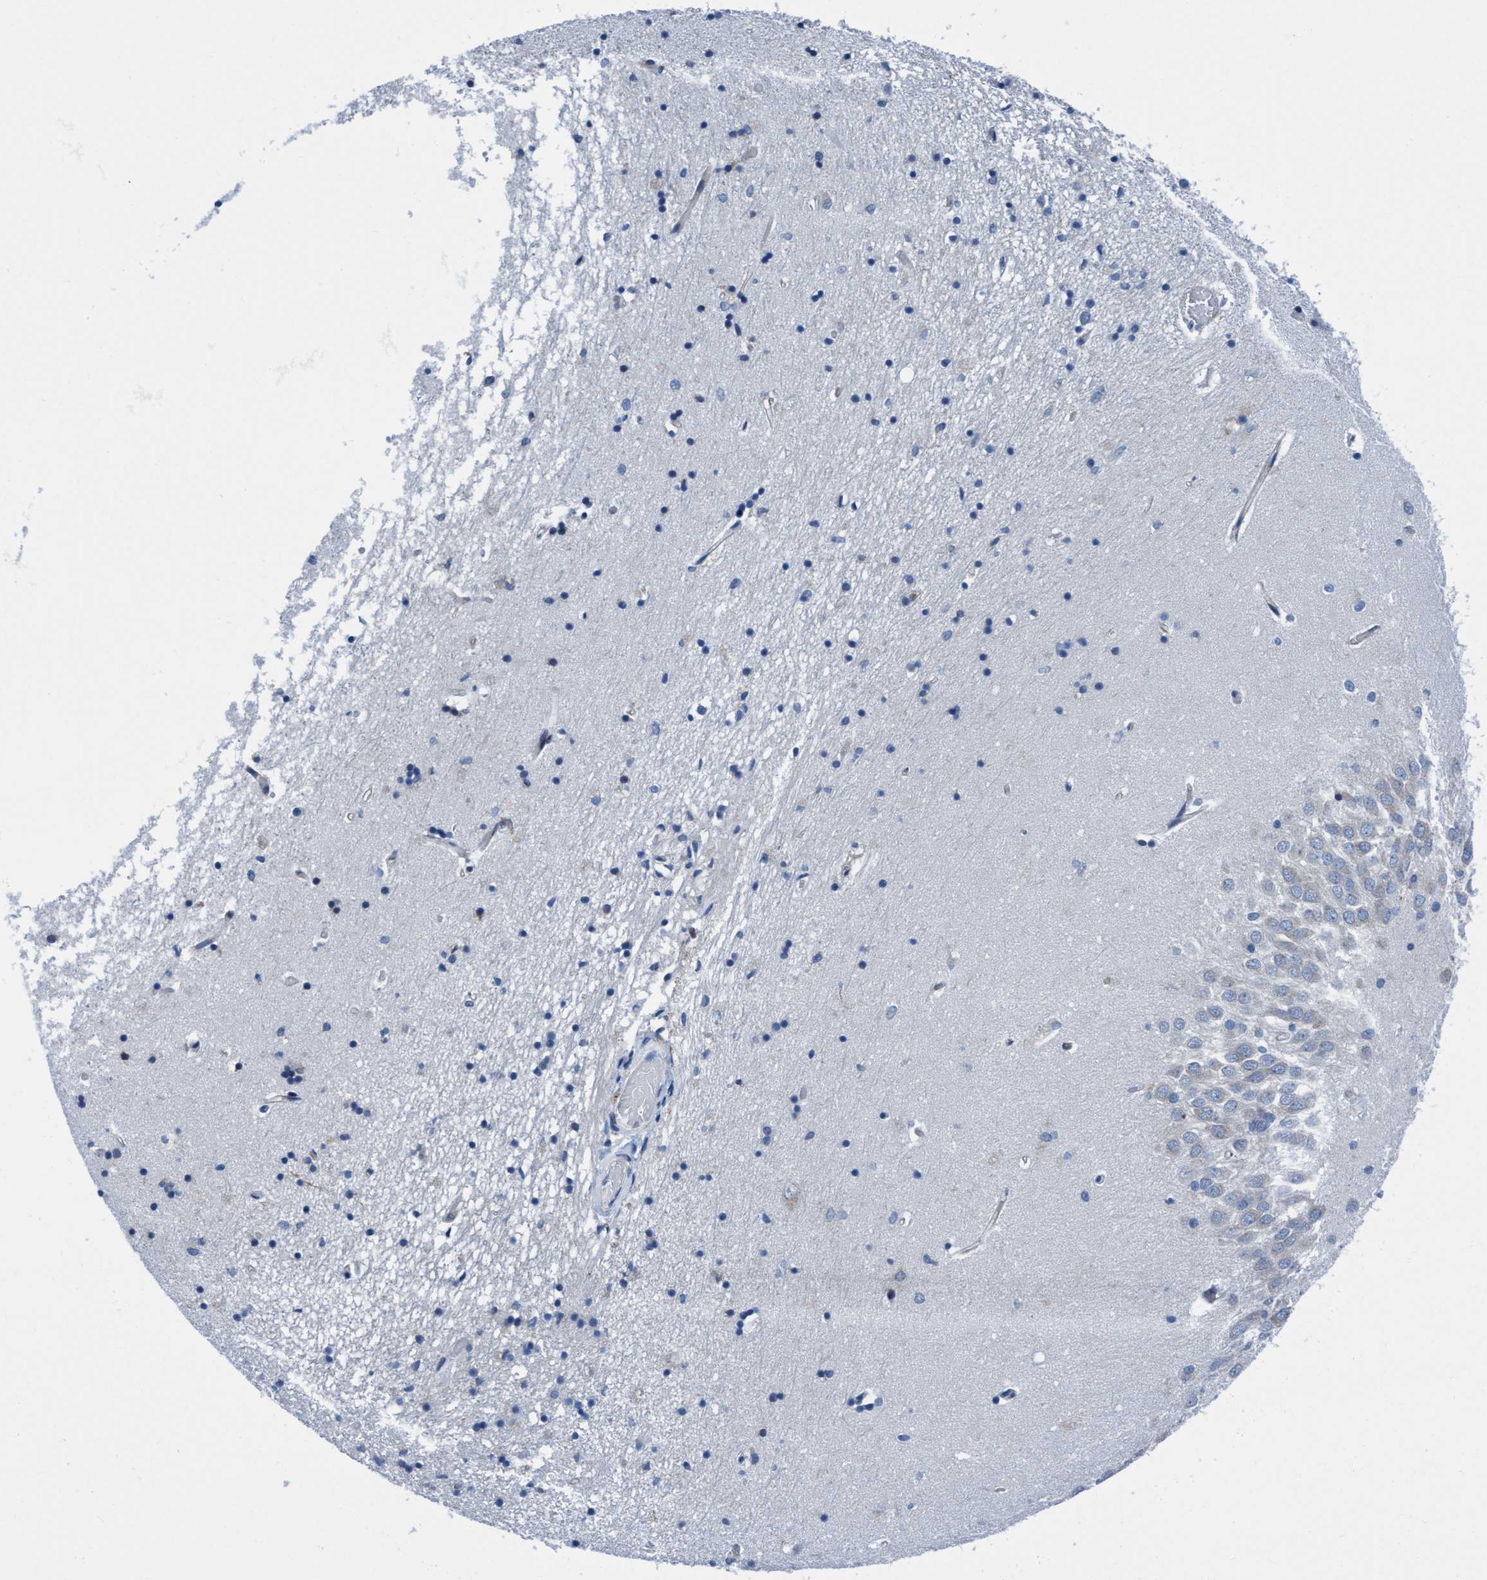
{"staining": {"intensity": "weak", "quantity": "<25%", "location": "cytoplasmic/membranous"}, "tissue": "hippocampus", "cell_type": "Glial cells", "image_type": "normal", "snomed": [{"axis": "morphology", "description": "Normal tissue, NOS"}, {"axis": "topography", "description": "Hippocampus"}], "caption": "This is a micrograph of immunohistochemistry staining of benign hippocampus, which shows no staining in glial cells. Brightfield microscopy of immunohistochemistry stained with DAB (3,3'-diaminobenzidine) (brown) and hematoxylin (blue), captured at high magnification.", "gene": "NMT1", "patient": {"sex": "male", "age": 70}}